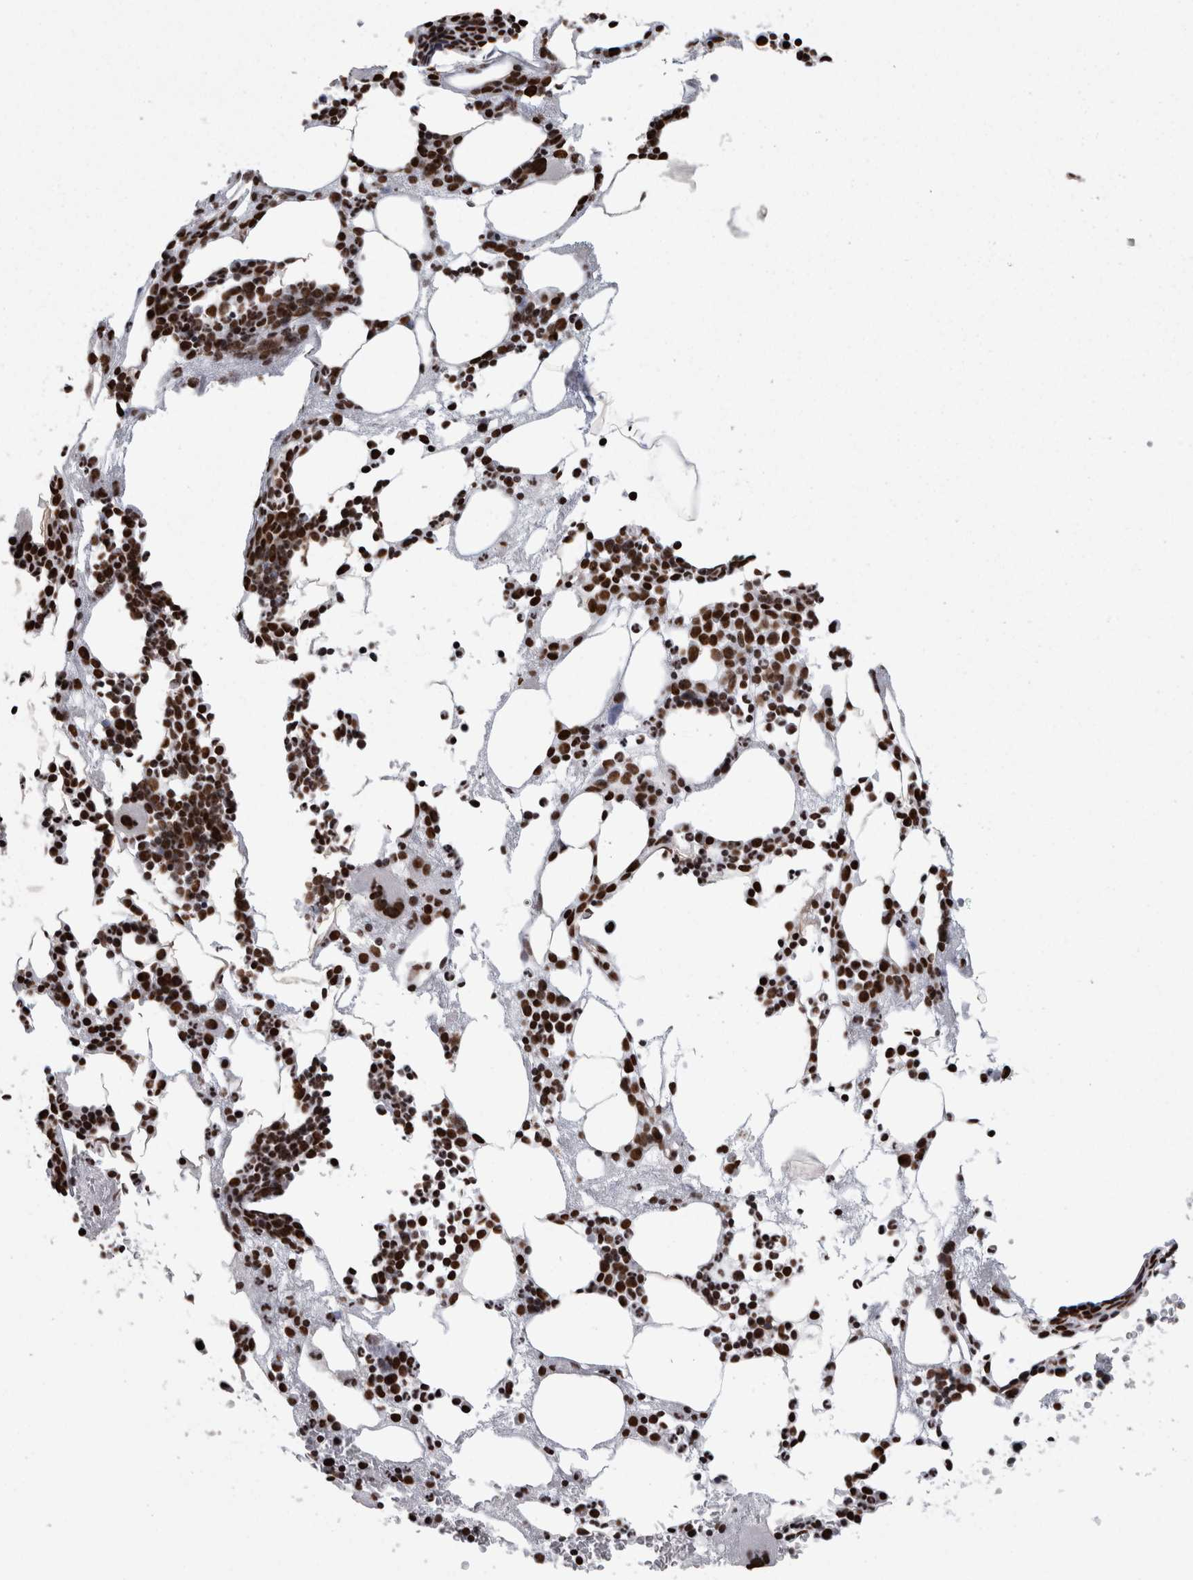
{"staining": {"intensity": "strong", "quantity": ">75%", "location": "nuclear"}, "tissue": "bone marrow", "cell_type": "Hematopoietic cells", "image_type": "normal", "snomed": [{"axis": "morphology", "description": "Normal tissue, NOS"}, {"axis": "morphology", "description": "Inflammation, NOS"}, {"axis": "topography", "description": "Bone marrow"}], "caption": "IHC (DAB) staining of normal human bone marrow exhibits strong nuclear protein expression in about >75% of hematopoietic cells. (DAB (3,3'-diaminobenzidine) IHC, brown staining for protein, blue staining for nuclei).", "gene": "HNRNPM", "patient": {"sex": "female", "age": 67}}